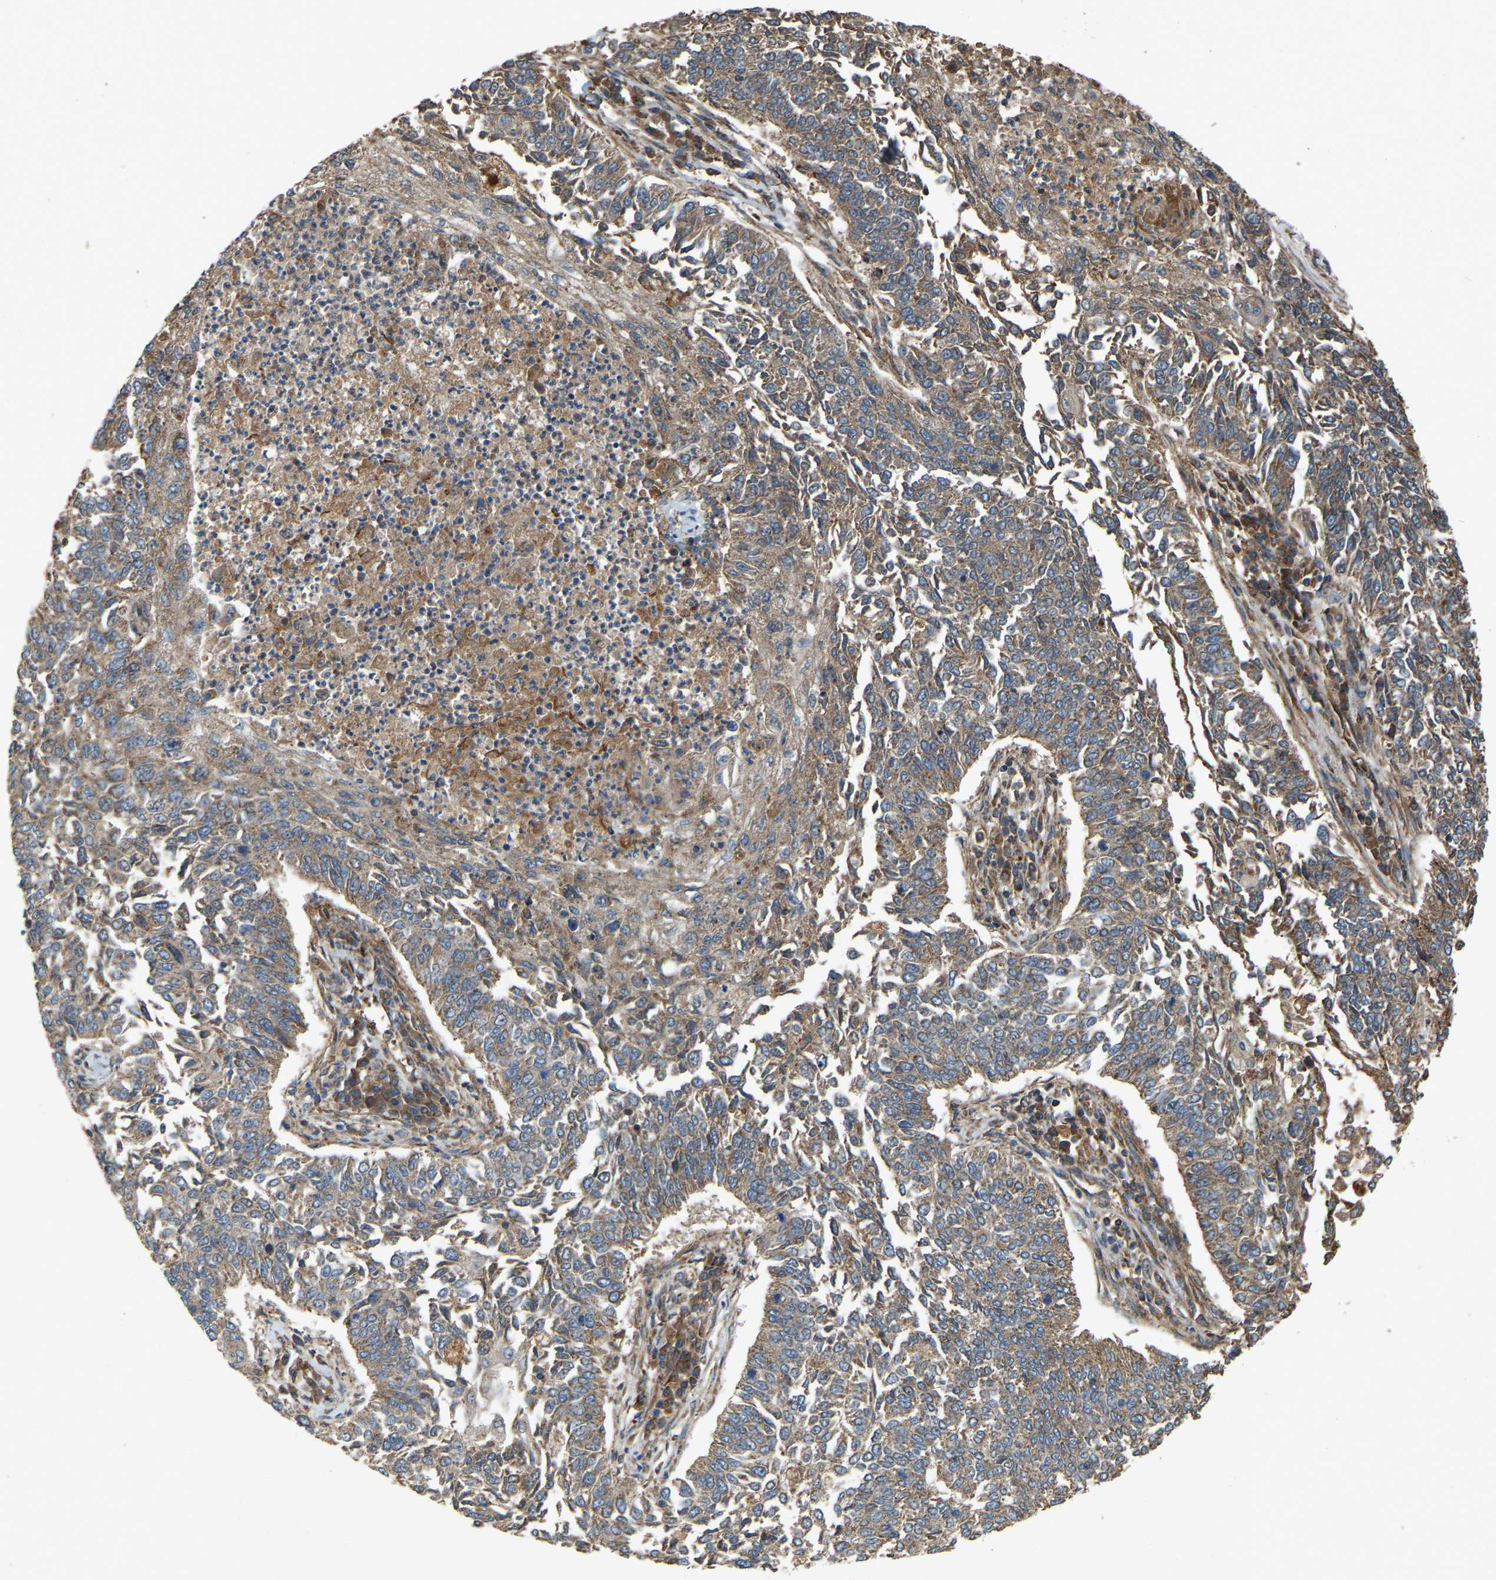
{"staining": {"intensity": "moderate", "quantity": ">75%", "location": "cytoplasmic/membranous"}, "tissue": "lung cancer", "cell_type": "Tumor cells", "image_type": "cancer", "snomed": [{"axis": "morphology", "description": "Normal tissue, NOS"}, {"axis": "morphology", "description": "Squamous cell carcinoma, NOS"}, {"axis": "topography", "description": "Cartilage tissue"}, {"axis": "topography", "description": "Bronchus"}, {"axis": "topography", "description": "Lung"}], "caption": "Immunohistochemical staining of human lung cancer exhibits medium levels of moderate cytoplasmic/membranous protein positivity in about >75% of tumor cells.", "gene": "SAMD9L", "patient": {"sex": "female", "age": 49}}